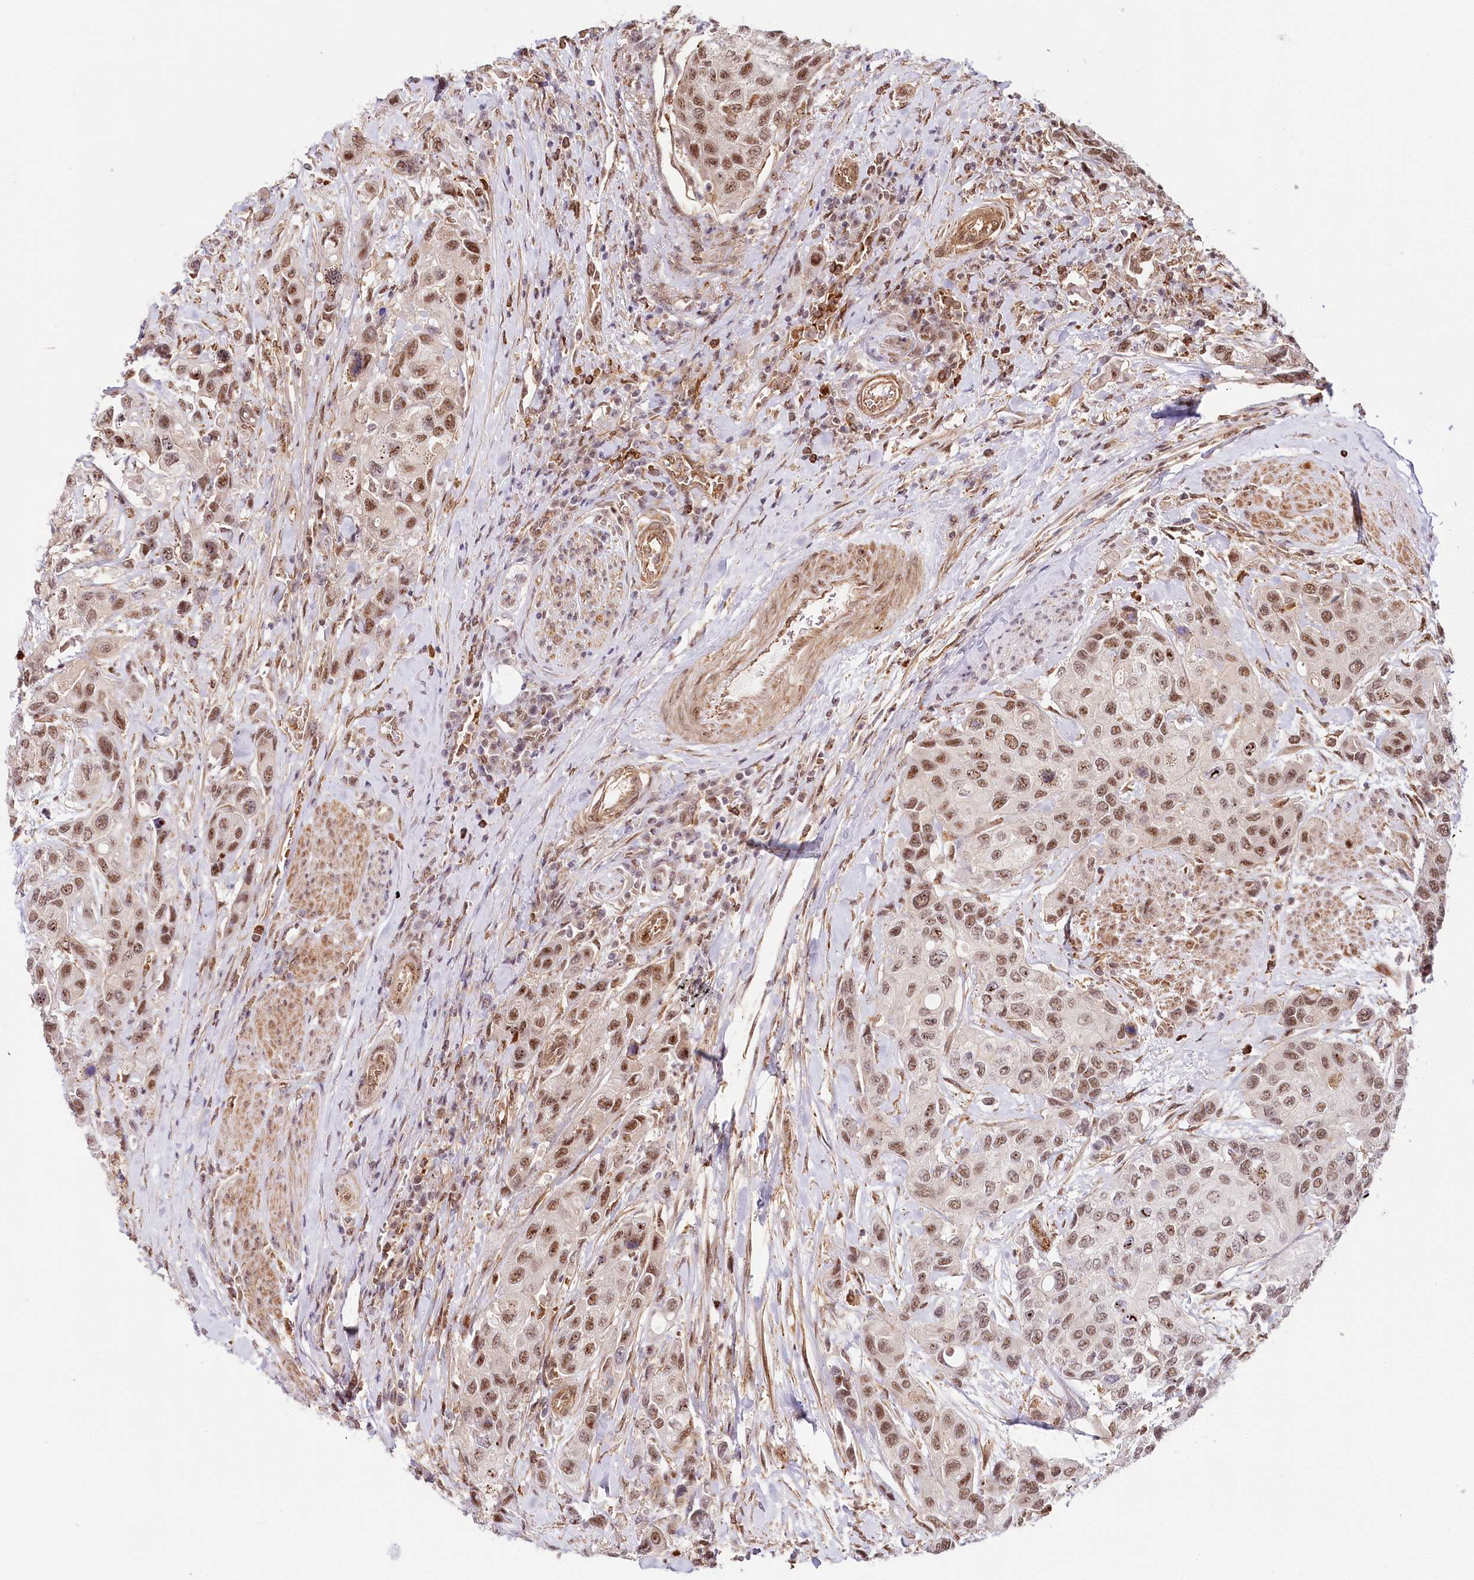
{"staining": {"intensity": "moderate", "quantity": ">75%", "location": "nuclear"}, "tissue": "urothelial cancer", "cell_type": "Tumor cells", "image_type": "cancer", "snomed": [{"axis": "morphology", "description": "Normal tissue, NOS"}, {"axis": "morphology", "description": "Urothelial carcinoma, High grade"}, {"axis": "topography", "description": "Vascular tissue"}, {"axis": "topography", "description": "Urinary bladder"}], "caption": "About >75% of tumor cells in urothelial cancer demonstrate moderate nuclear protein expression as visualized by brown immunohistochemical staining.", "gene": "TUBGCP2", "patient": {"sex": "female", "age": 56}}